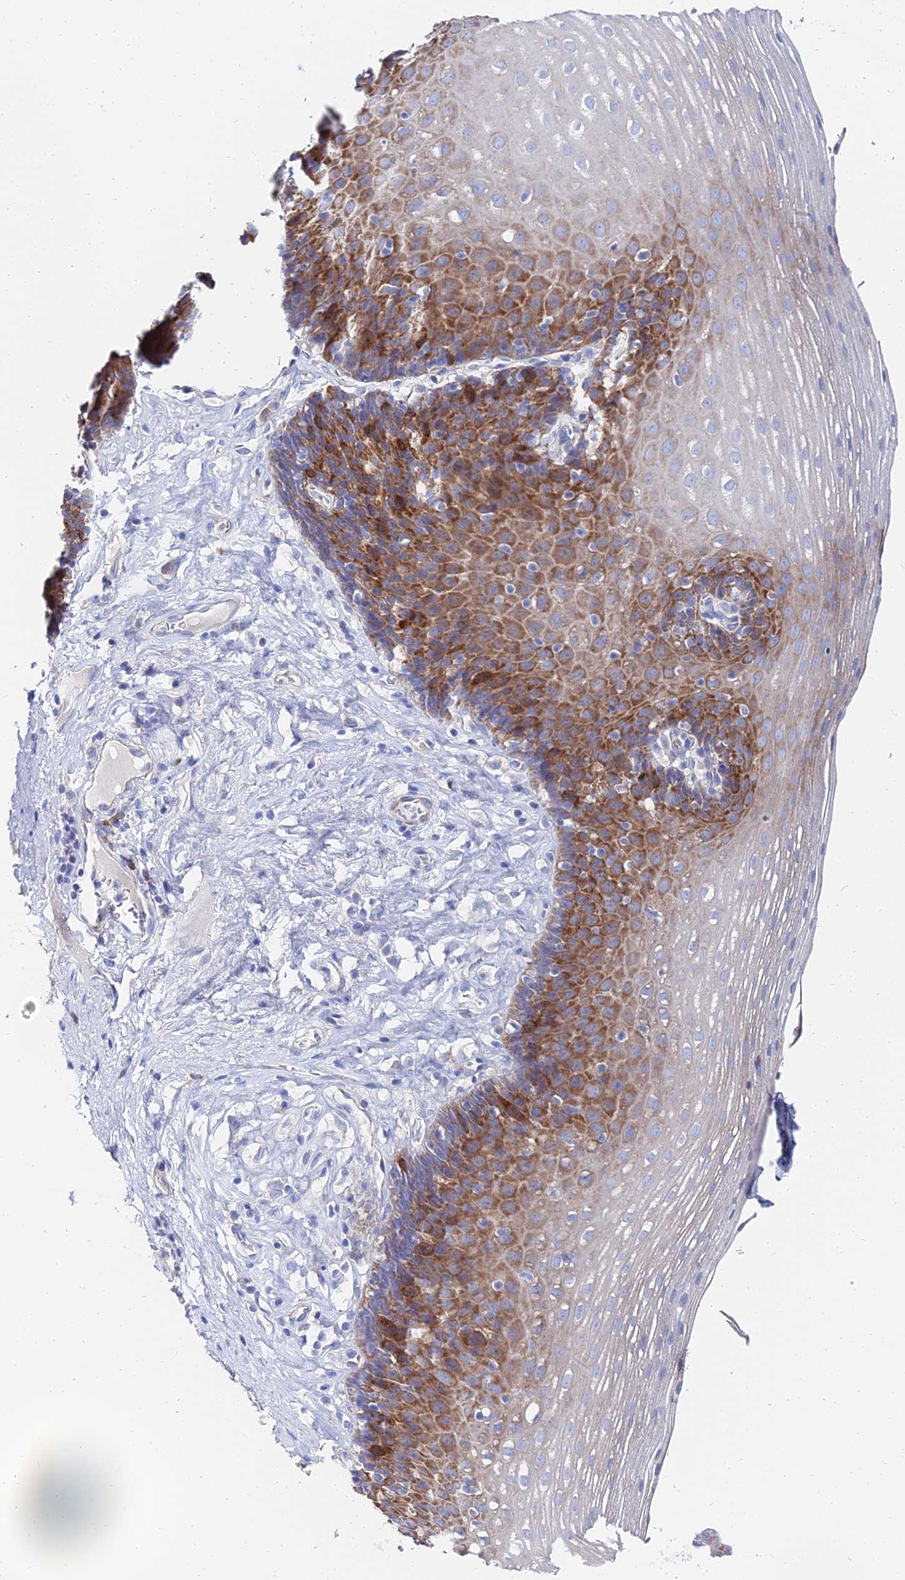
{"staining": {"intensity": "strong", "quantity": "25%-75%", "location": "cytoplasmic/membranous"}, "tissue": "esophagus", "cell_type": "Squamous epithelial cells", "image_type": "normal", "snomed": [{"axis": "morphology", "description": "Normal tissue, NOS"}, {"axis": "topography", "description": "Esophagus"}], "caption": "About 25%-75% of squamous epithelial cells in normal esophagus exhibit strong cytoplasmic/membranous protein positivity as visualized by brown immunohistochemical staining.", "gene": "PTTG1", "patient": {"sex": "female", "age": 66}}